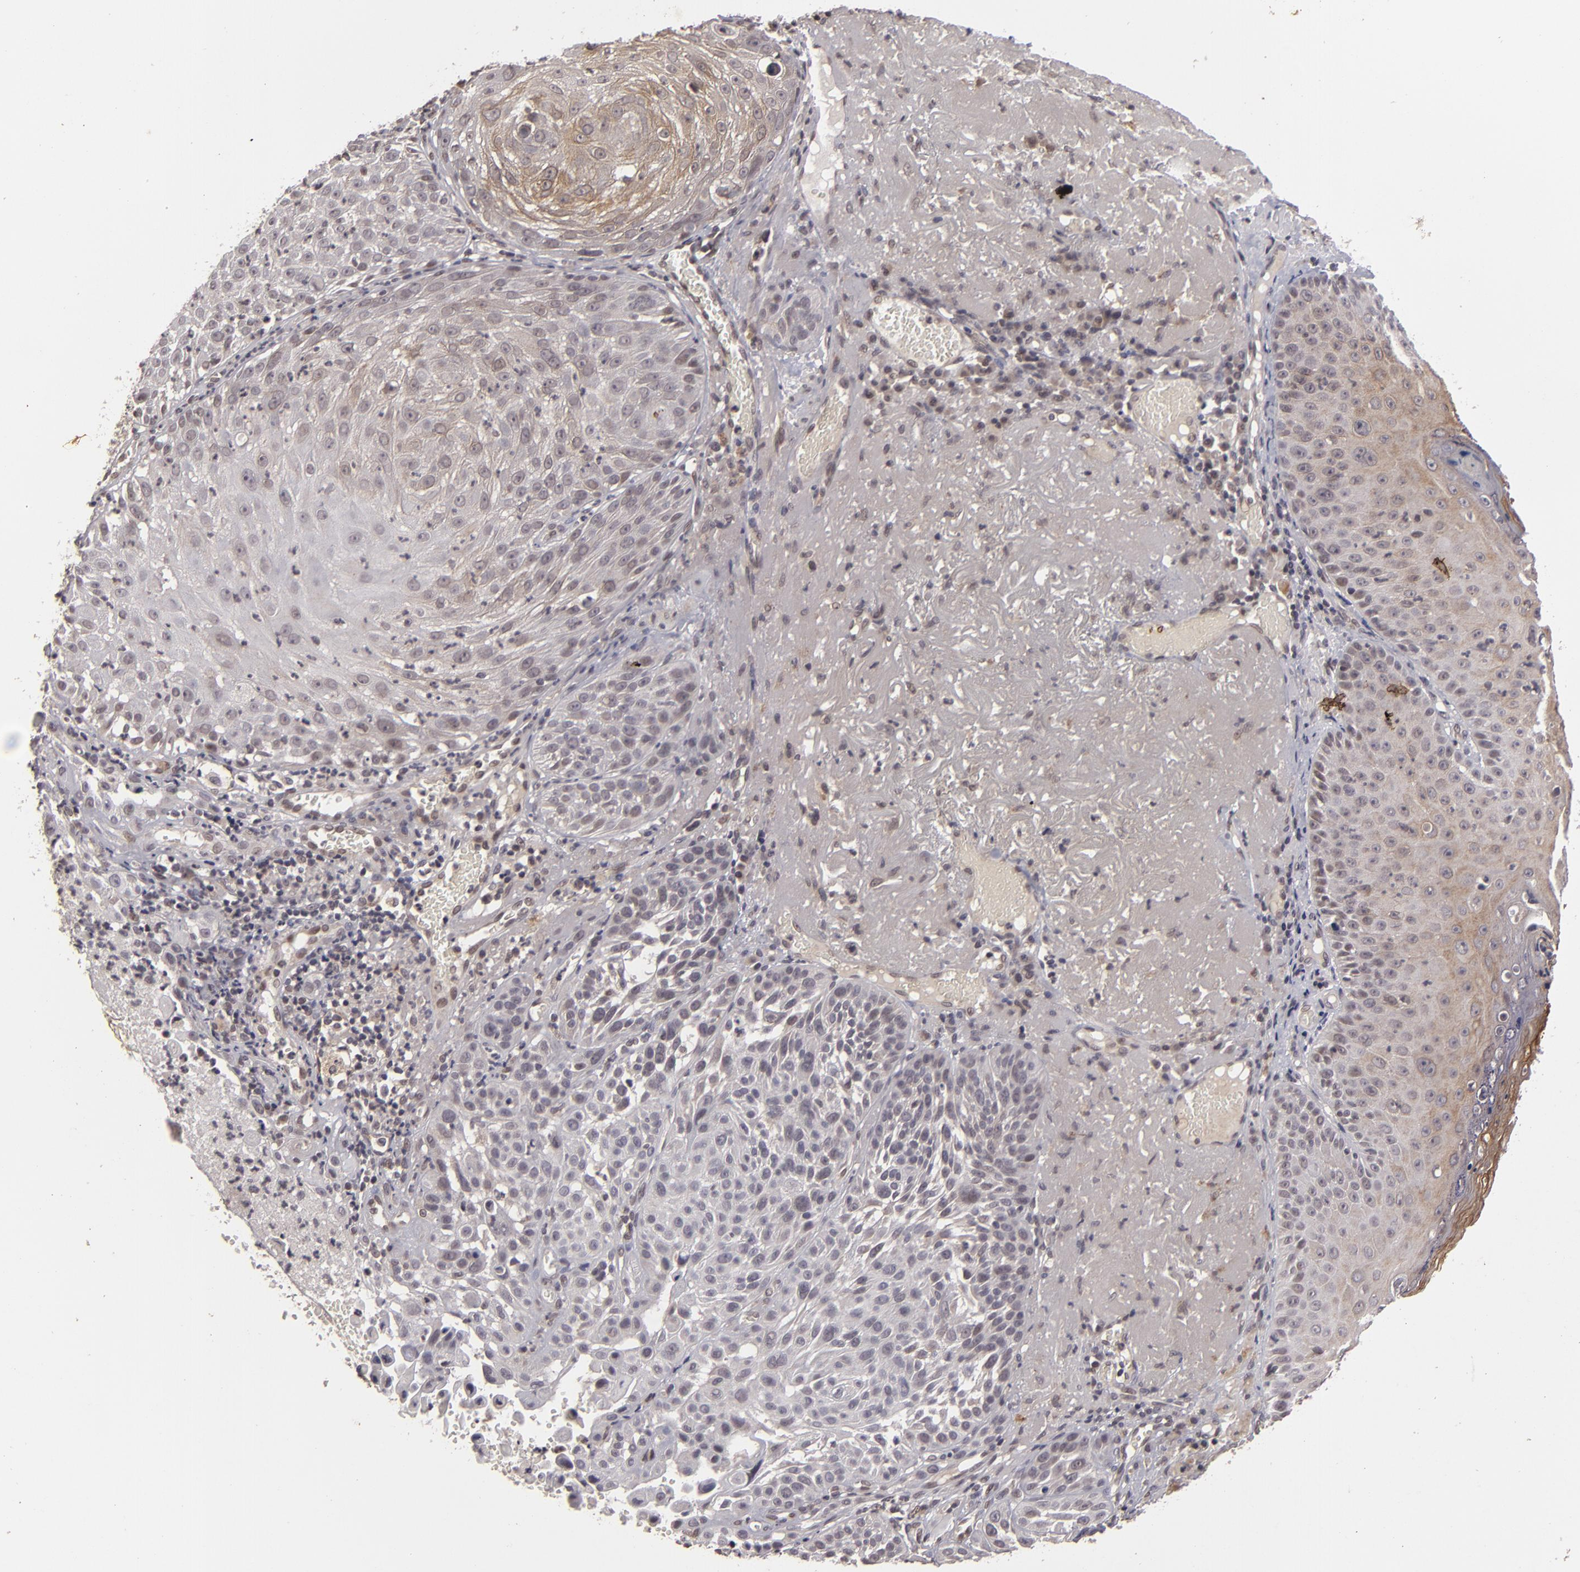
{"staining": {"intensity": "weak", "quantity": "<25%", "location": "cytoplasmic/membranous"}, "tissue": "skin cancer", "cell_type": "Tumor cells", "image_type": "cancer", "snomed": [{"axis": "morphology", "description": "Squamous cell carcinoma, NOS"}, {"axis": "topography", "description": "Skin"}], "caption": "Immunohistochemistry (IHC) histopathology image of neoplastic tissue: skin cancer stained with DAB reveals no significant protein expression in tumor cells.", "gene": "DFFA", "patient": {"sex": "female", "age": 89}}